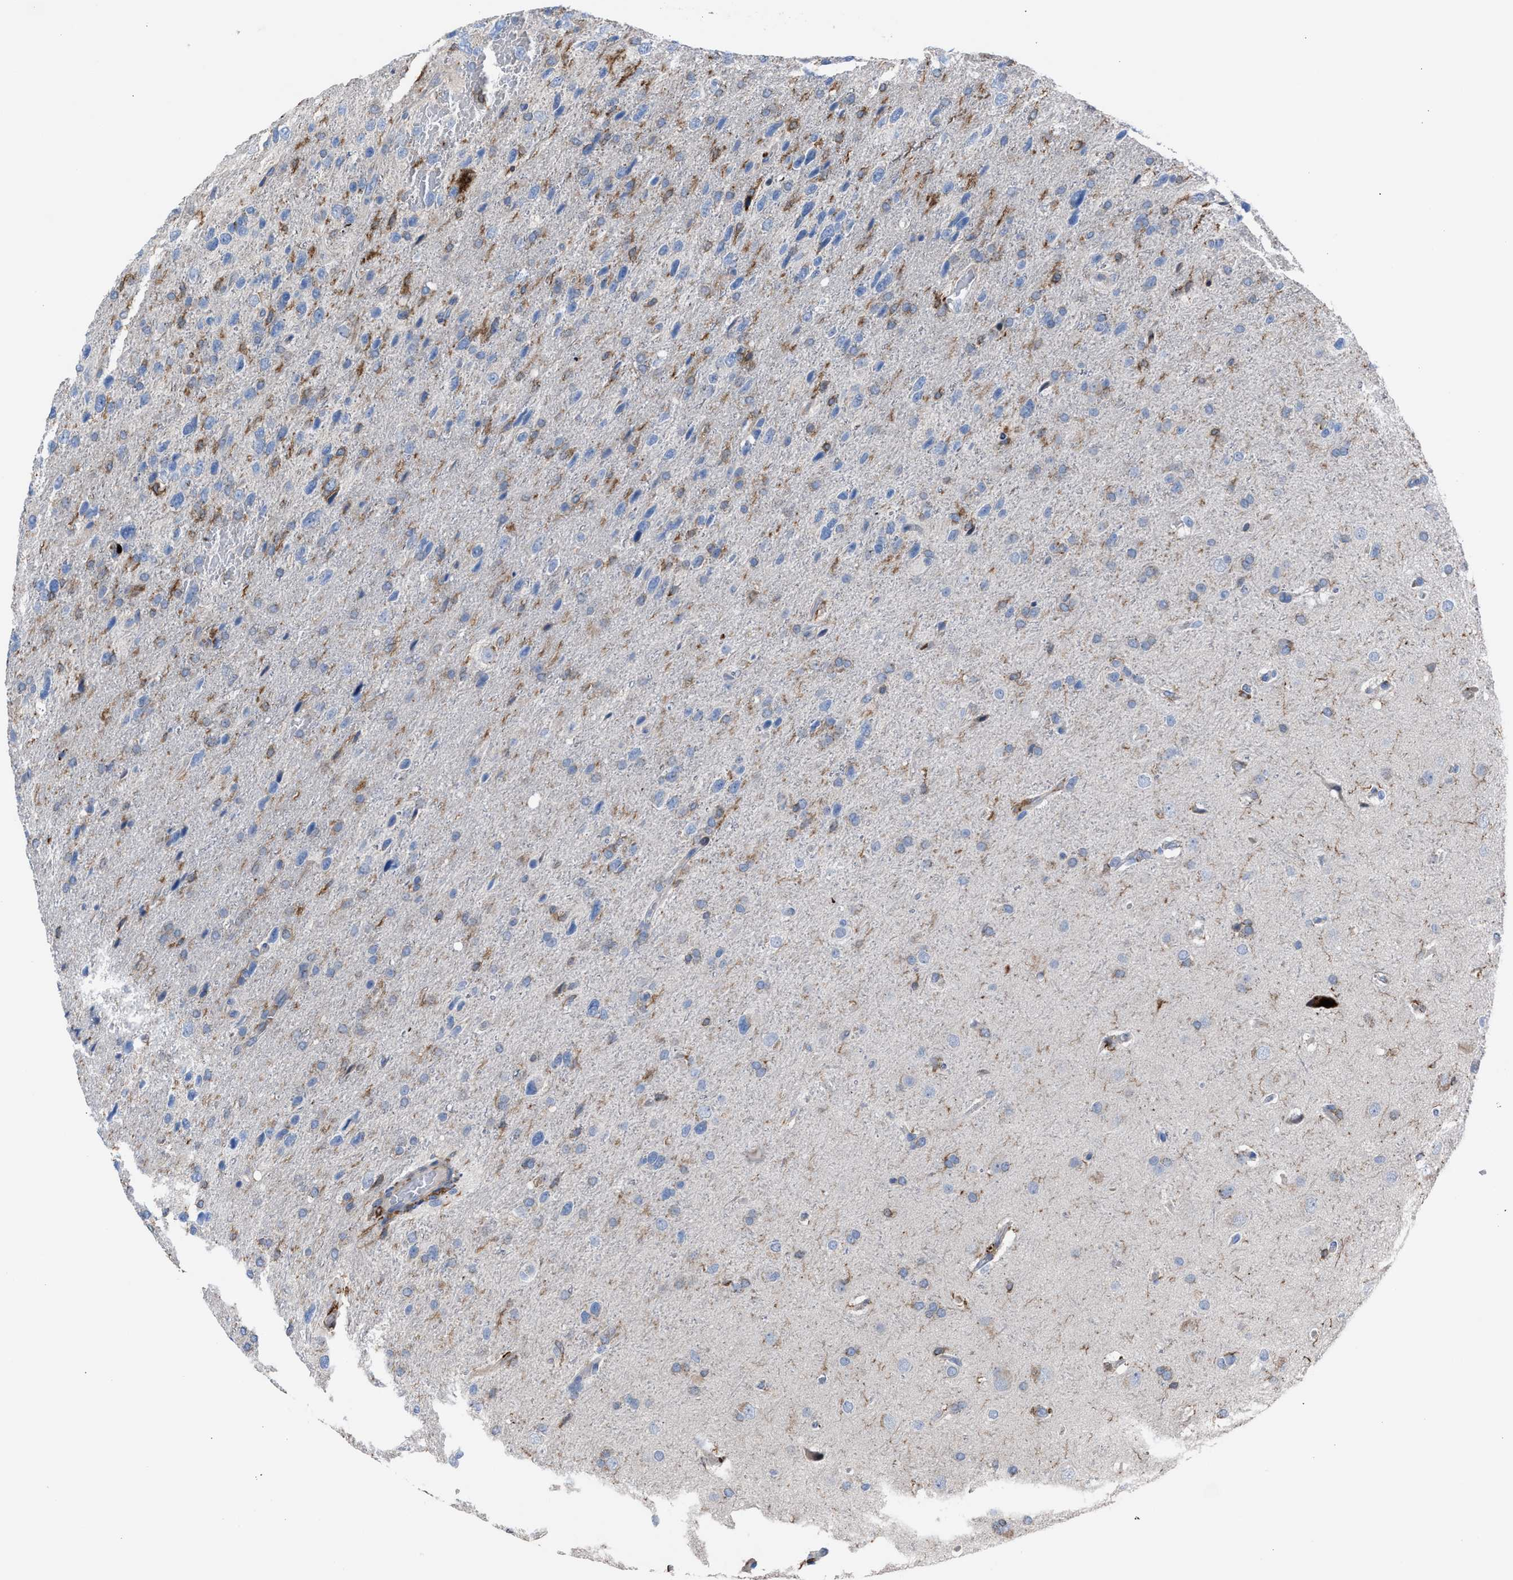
{"staining": {"intensity": "moderate", "quantity": "<25%", "location": "cytoplasmic/membranous"}, "tissue": "glioma", "cell_type": "Tumor cells", "image_type": "cancer", "snomed": [{"axis": "morphology", "description": "Glioma, malignant, High grade"}, {"axis": "topography", "description": "Brain"}], "caption": "DAB (3,3'-diaminobenzidine) immunohistochemical staining of glioma demonstrates moderate cytoplasmic/membranous protein positivity in approximately <25% of tumor cells.", "gene": "SLC47A1", "patient": {"sex": "female", "age": 58}}